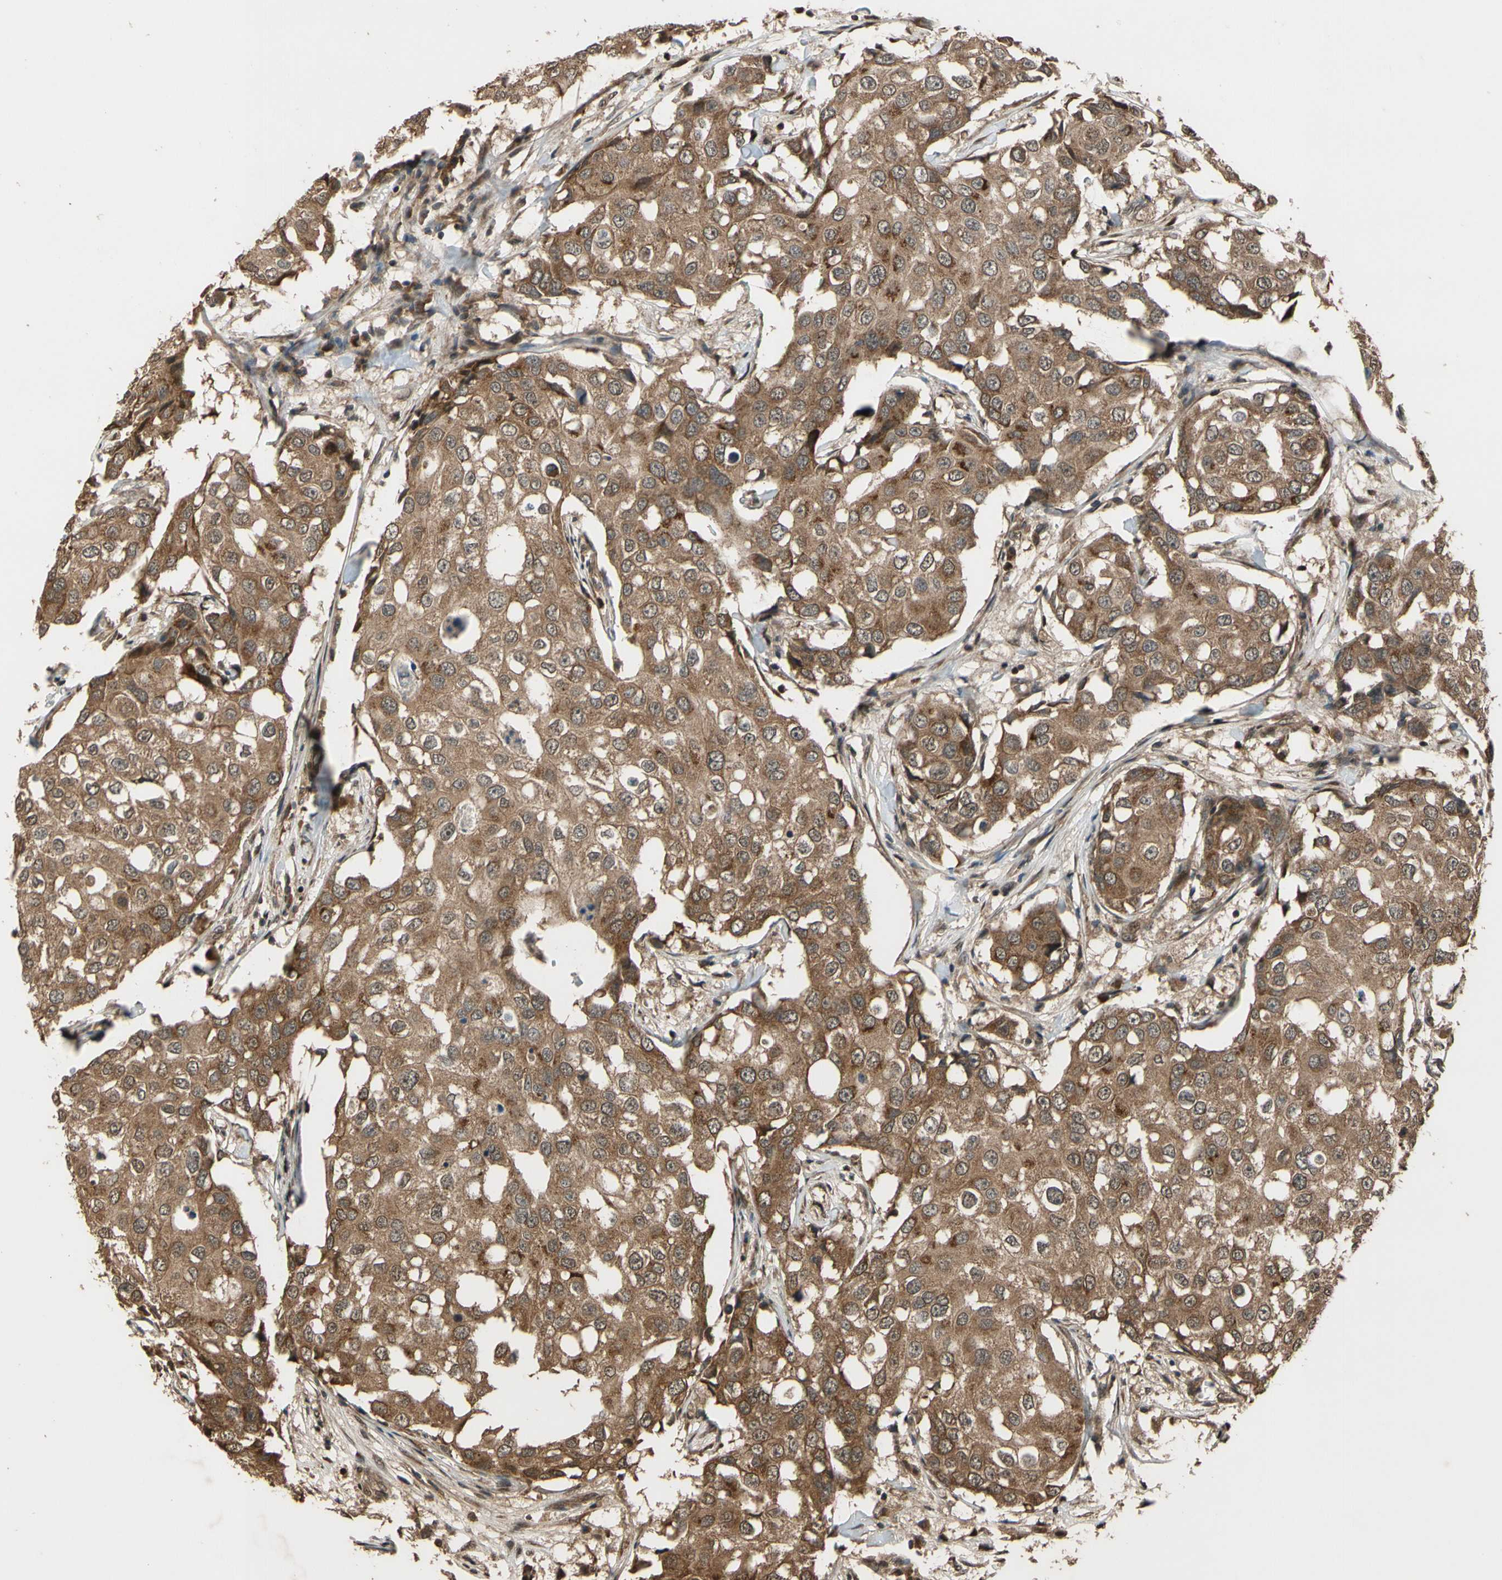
{"staining": {"intensity": "moderate", "quantity": ">75%", "location": "cytoplasmic/membranous"}, "tissue": "breast cancer", "cell_type": "Tumor cells", "image_type": "cancer", "snomed": [{"axis": "morphology", "description": "Duct carcinoma"}, {"axis": "topography", "description": "Breast"}], "caption": "Tumor cells demonstrate medium levels of moderate cytoplasmic/membranous positivity in approximately >75% of cells in human breast cancer (intraductal carcinoma).", "gene": "TMEM230", "patient": {"sex": "female", "age": 27}}